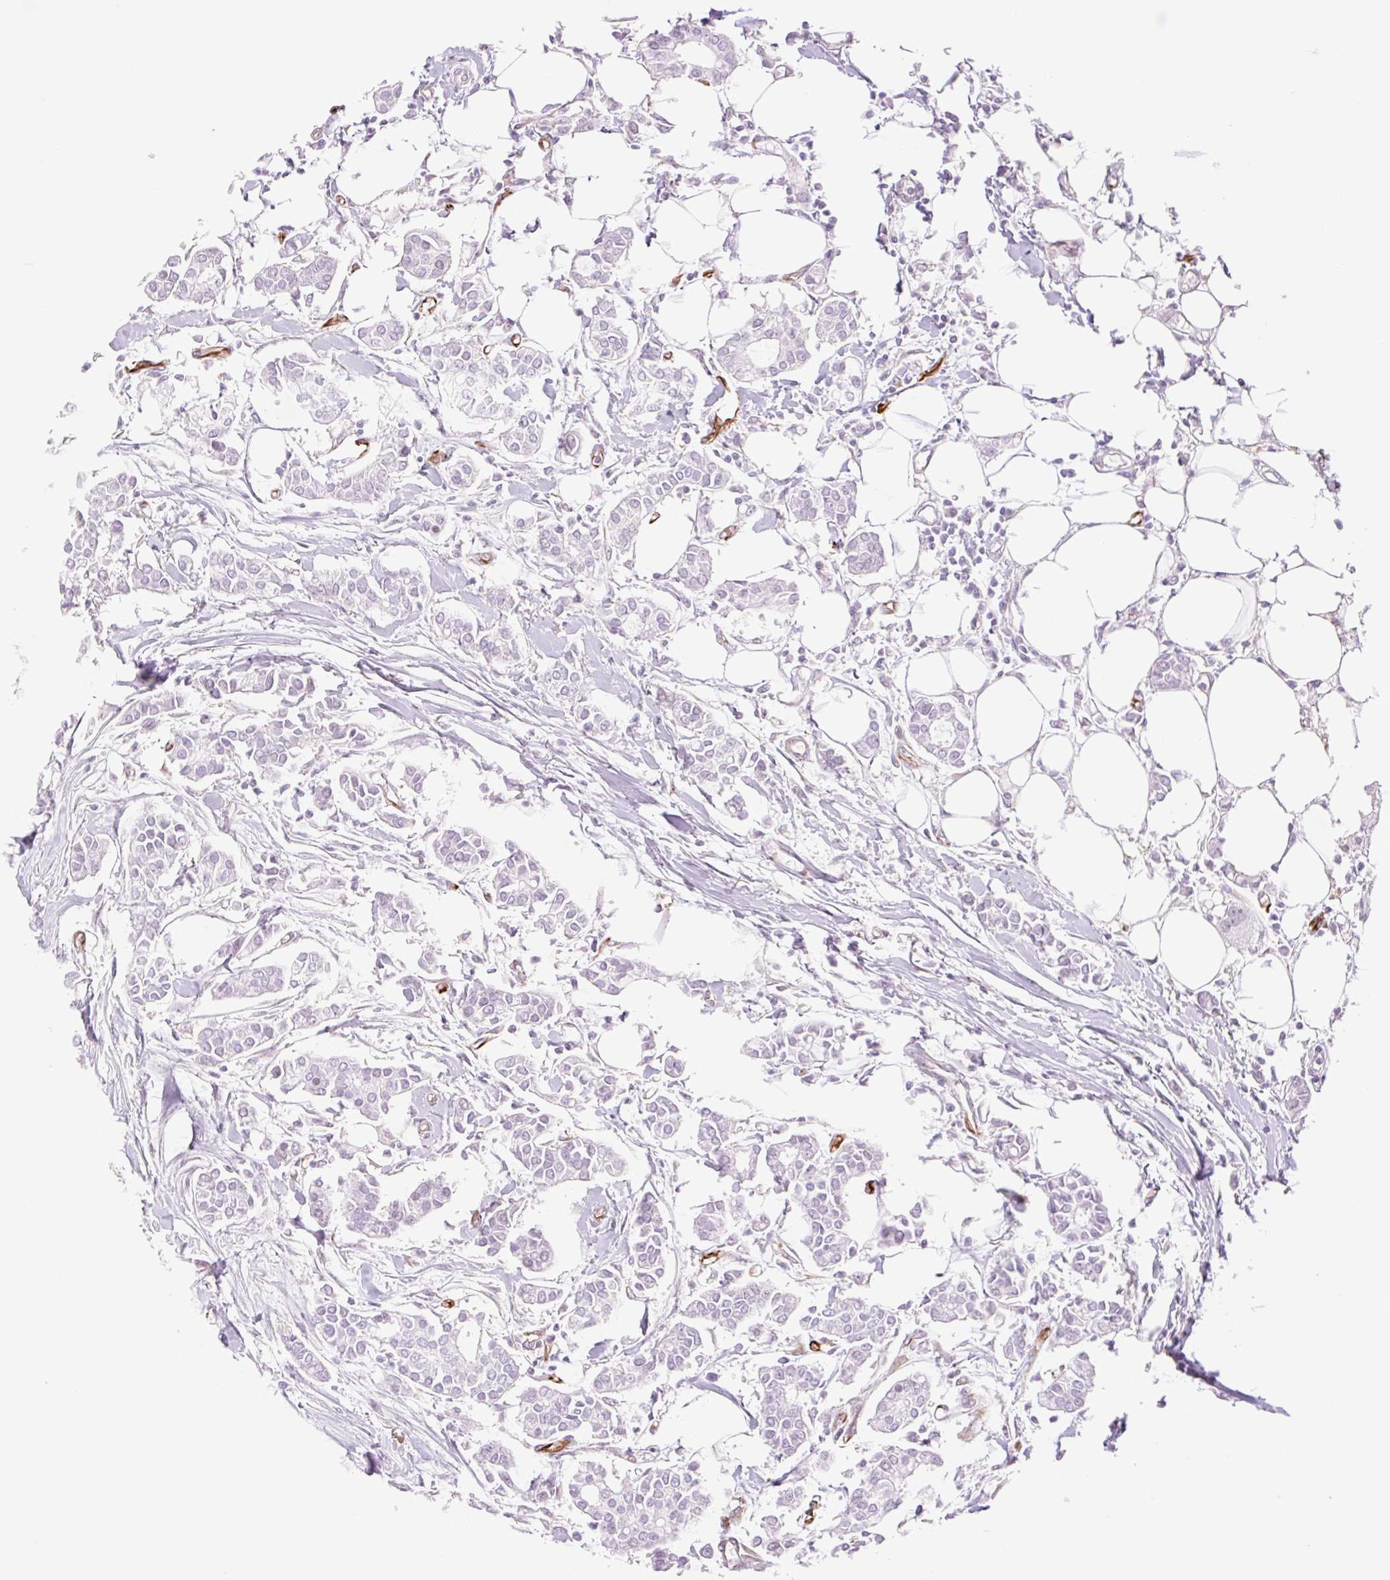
{"staining": {"intensity": "negative", "quantity": "none", "location": "none"}, "tissue": "breast cancer", "cell_type": "Tumor cells", "image_type": "cancer", "snomed": [{"axis": "morphology", "description": "Duct carcinoma"}, {"axis": "topography", "description": "Breast"}], "caption": "Tumor cells show no significant protein positivity in breast intraductal carcinoma.", "gene": "ZFYVE21", "patient": {"sex": "female", "age": 84}}